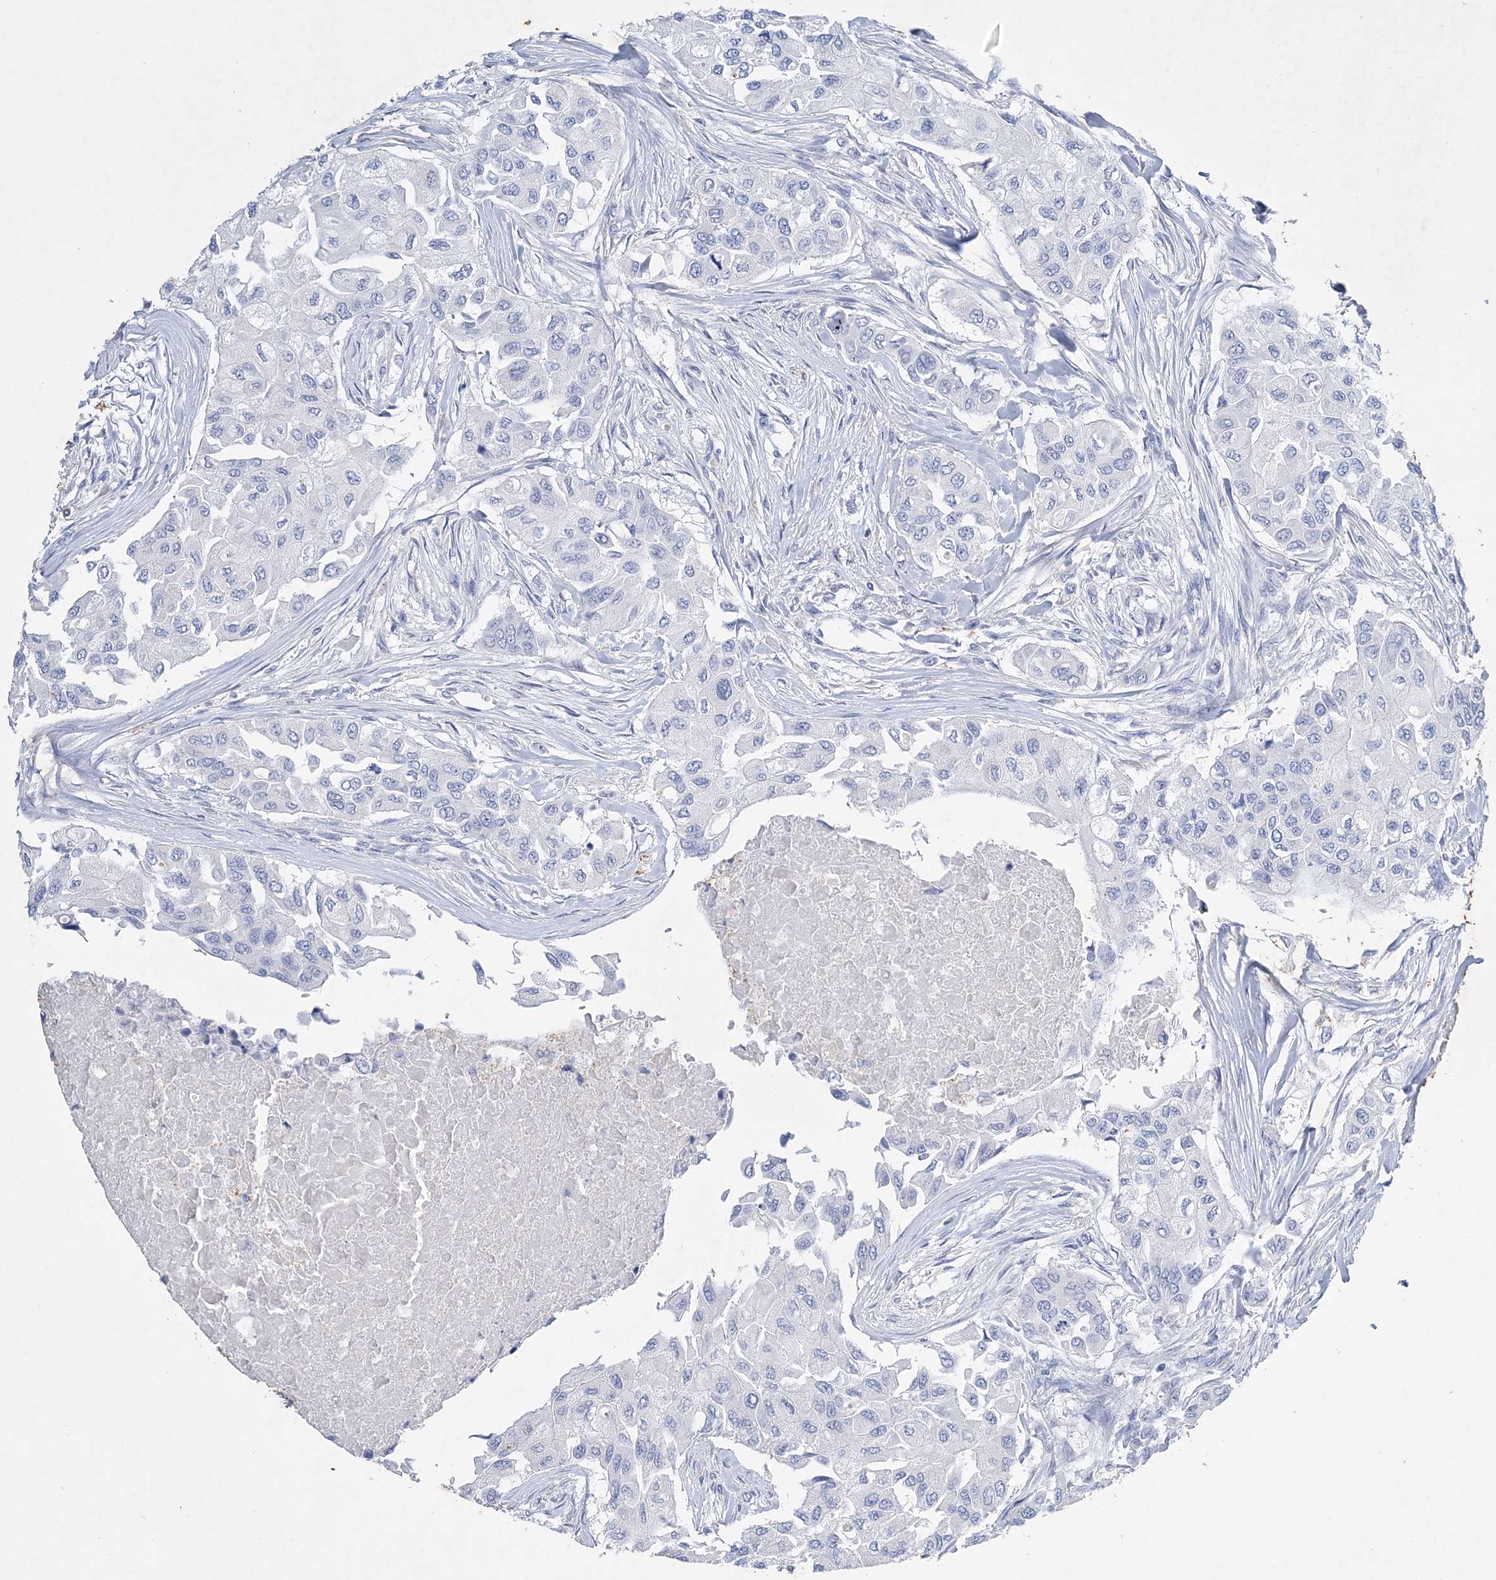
{"staining": {"intensity": "negative", "quantity": "none", "location": "none"}, "tissue": "breast cancer", "cell_type": "Tumor cells", "image_type": "cancer", "snomed": [{"axis": "morphology", "description": "Normal tissue, NOS"}, {"axis": "morphology", "description": "Duct carcinoma"}, {"axis": "topography", "description": "Breast"}], "caption": "Infiltrating ductal carcinoma (breast) was stained to show a protein in brown. There is no significant expression in tumor cells.", "gene": "COPS8", "patient": {"sex": "female", "age": 49}}